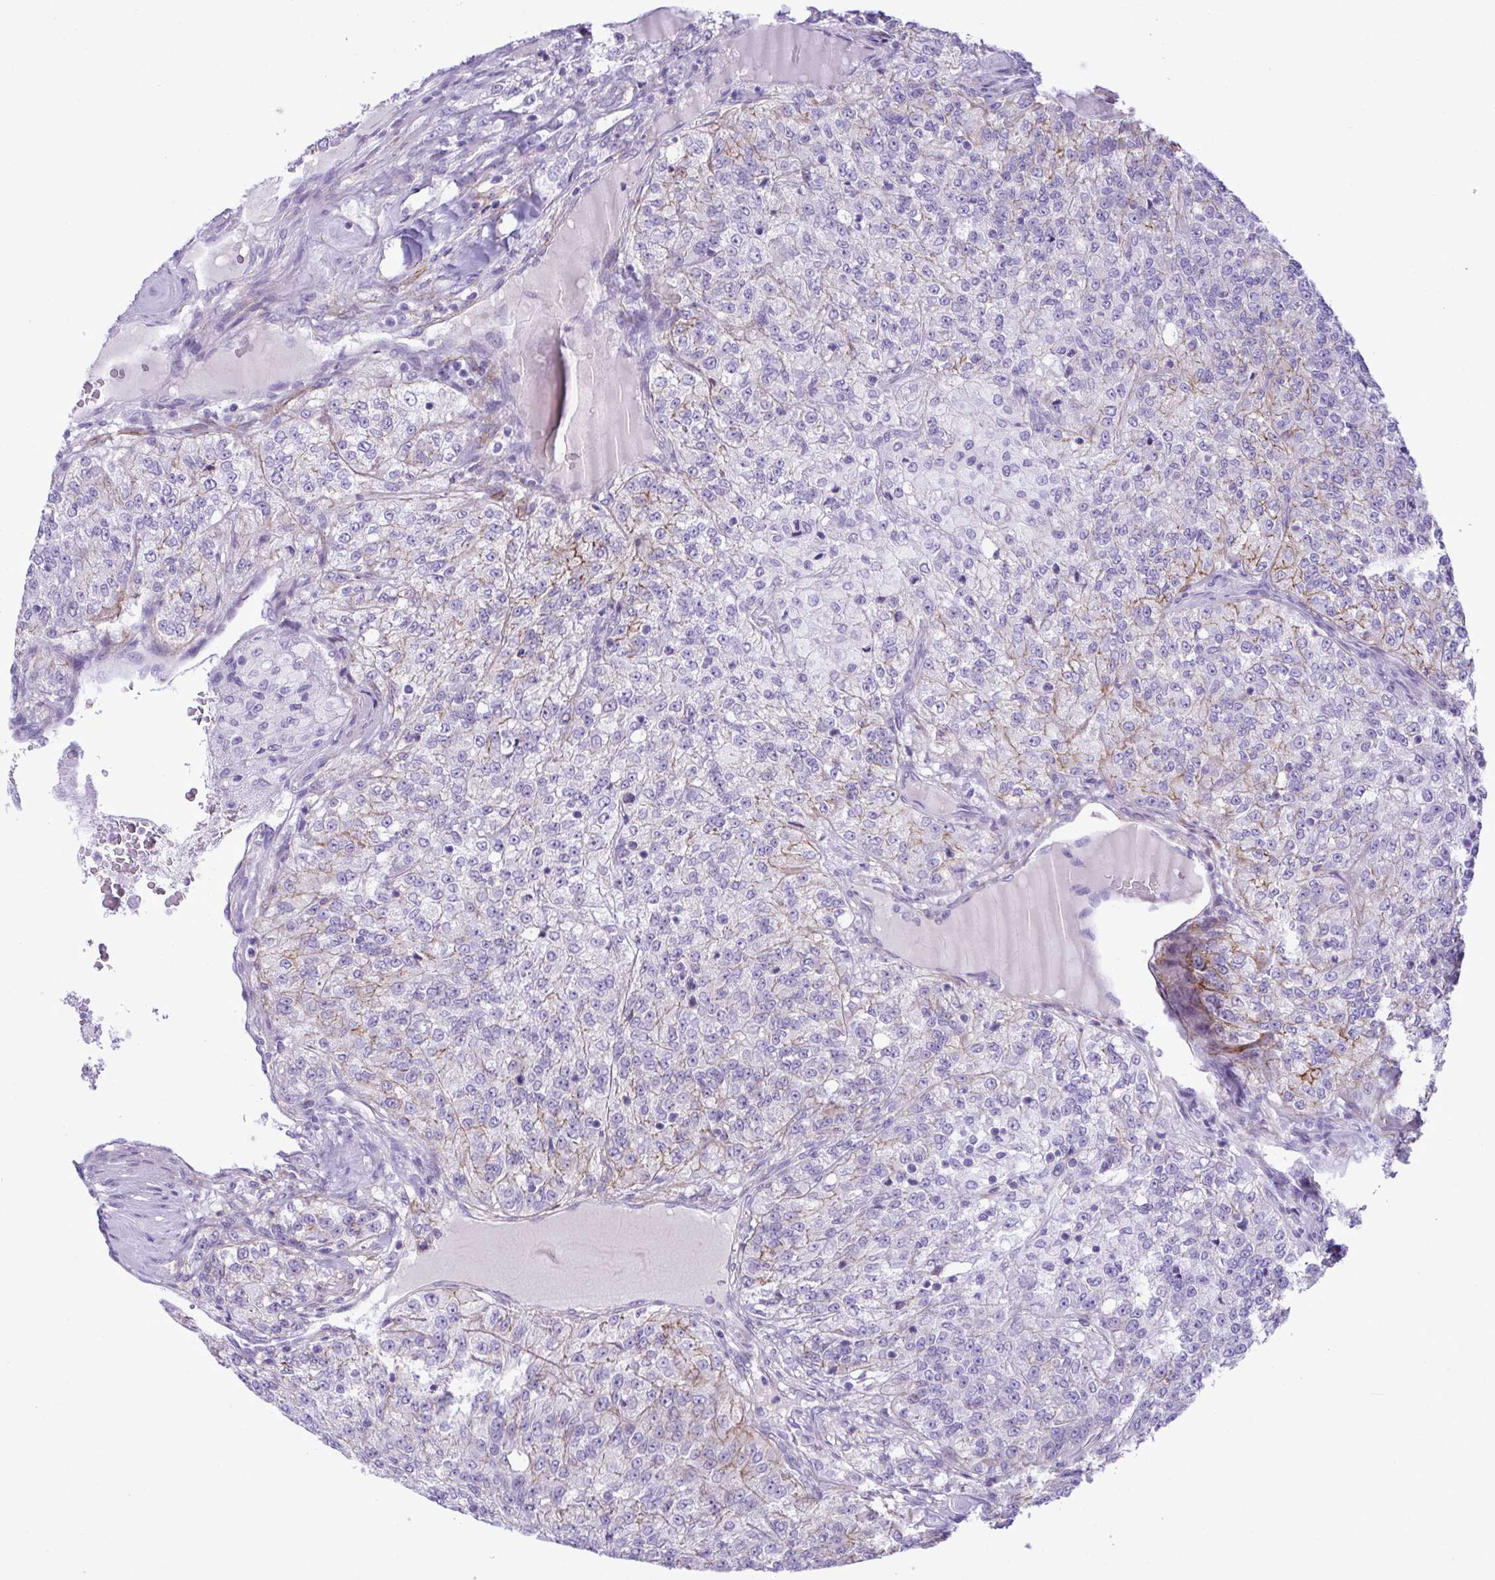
{"staining": {"intensity": "moderate", "quantity": "25%-75%", "location": "cytoplasmic/membranous"}, "tissue": "renal cancer", "cell_type": "Tumor cells", "image_type": "cancer", "snomed": [{"axis": "morphology", "description": "Adenocarcinoma, NOS"}, {"axis": "topography", "description": "Kidney"}], "caption": "Immunohistochemistry (DAB (3,3'-diaminobenzidine)) staining of renal cancer shows moderate cytoplasmic/membranous protein positivity in about 25%-75% of tumor cells.", "gene": "SYNPO2L", "patient": {"sex": "female", "age": 63}}